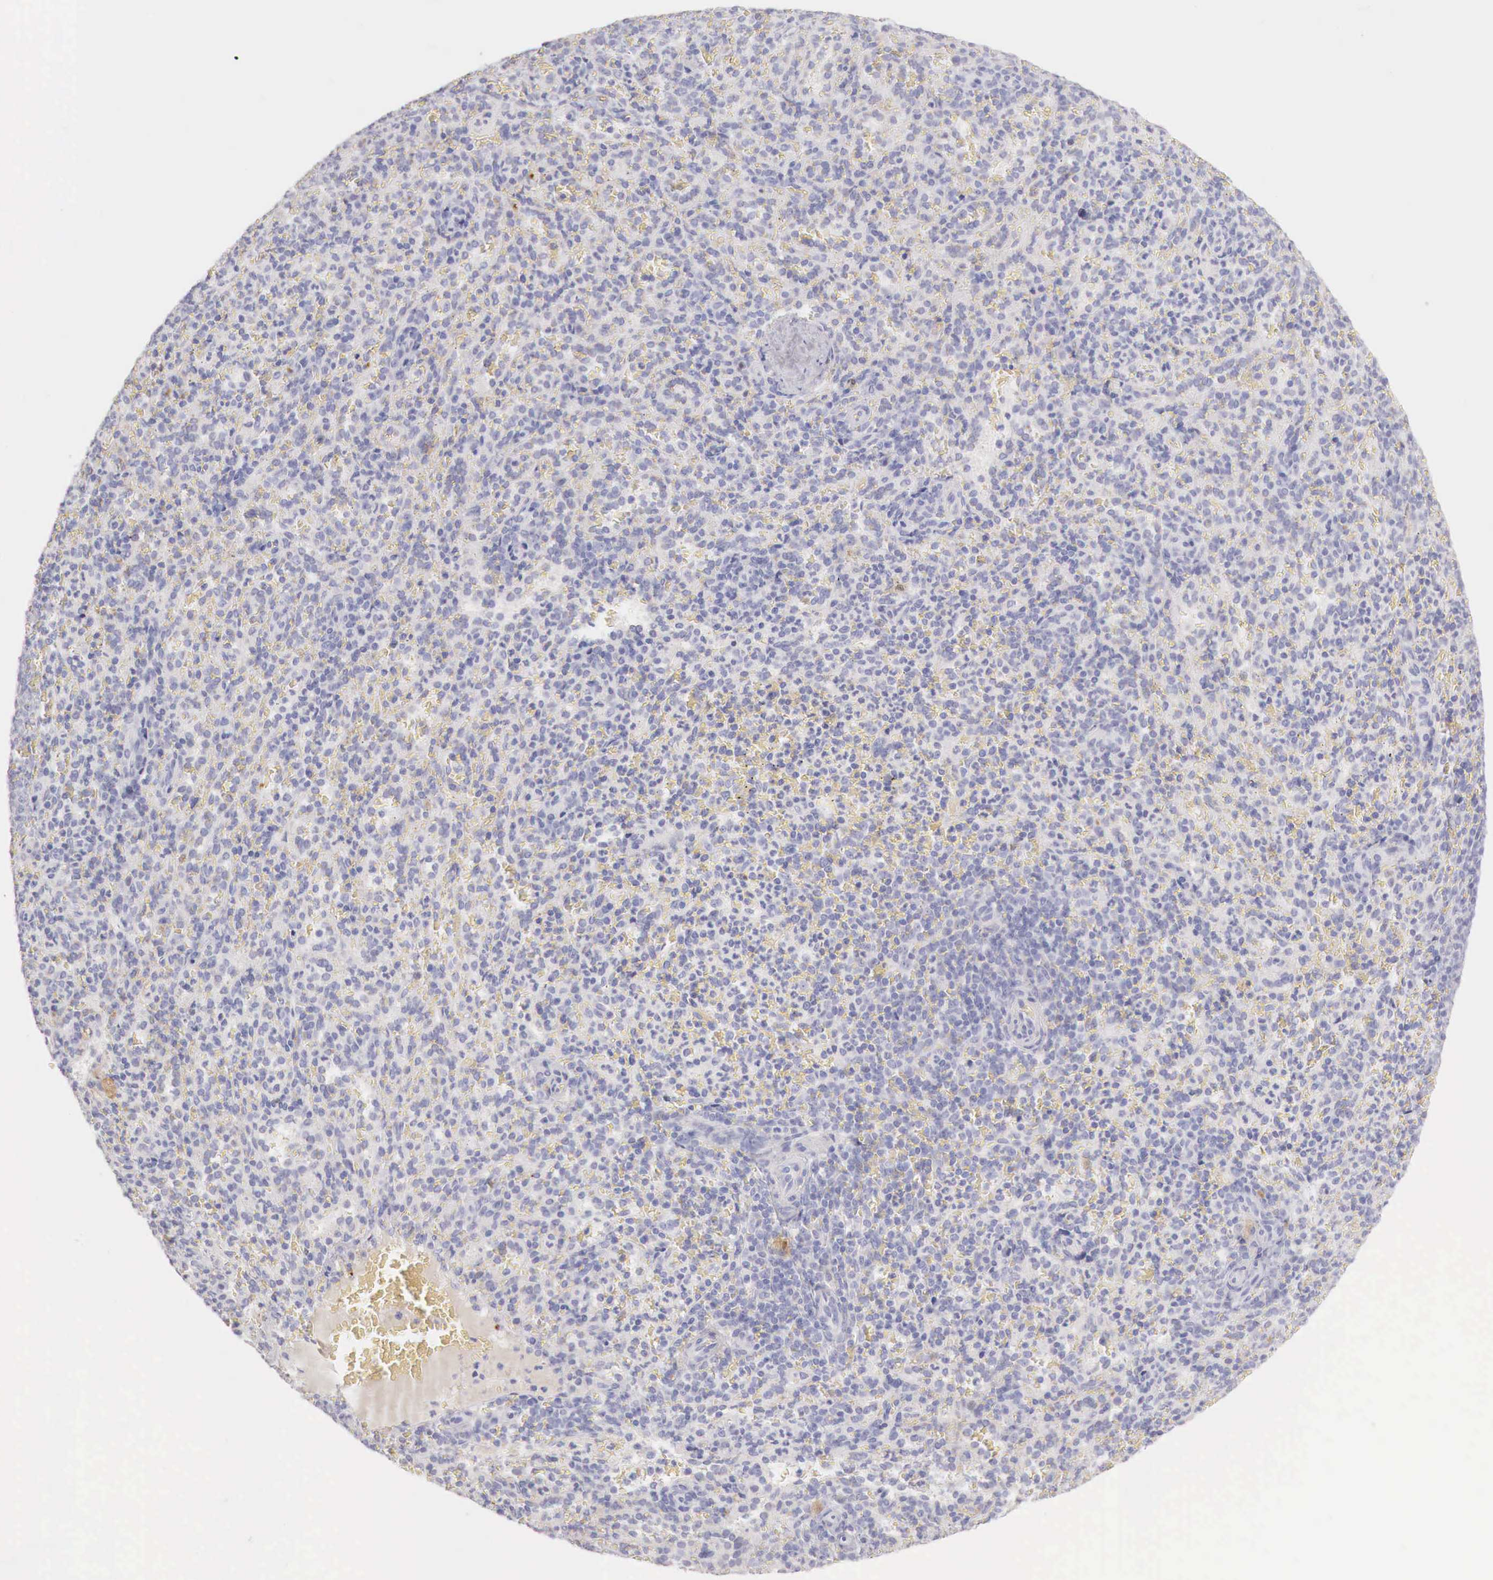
{"staining": {"intensity": "negative", "quantity": "none", "location": "none"}, "tissue": "spleen", "cell_type": "Cells in red pulp", "image_type": "normal", "snomed": [{"axis": "morphology", "description": "Normal tissue, NOS"}, {"axis": "topography", "description": "Spleen"}], "caption": "This photomicrograph is of benign spleen stained with IHC to label a protein in brown with the nuclei are counter-stained blue. There is no positivity in cells in red pulp.", "gene": "ITIH6", "patient": {"sex": "female", "age": 21}}